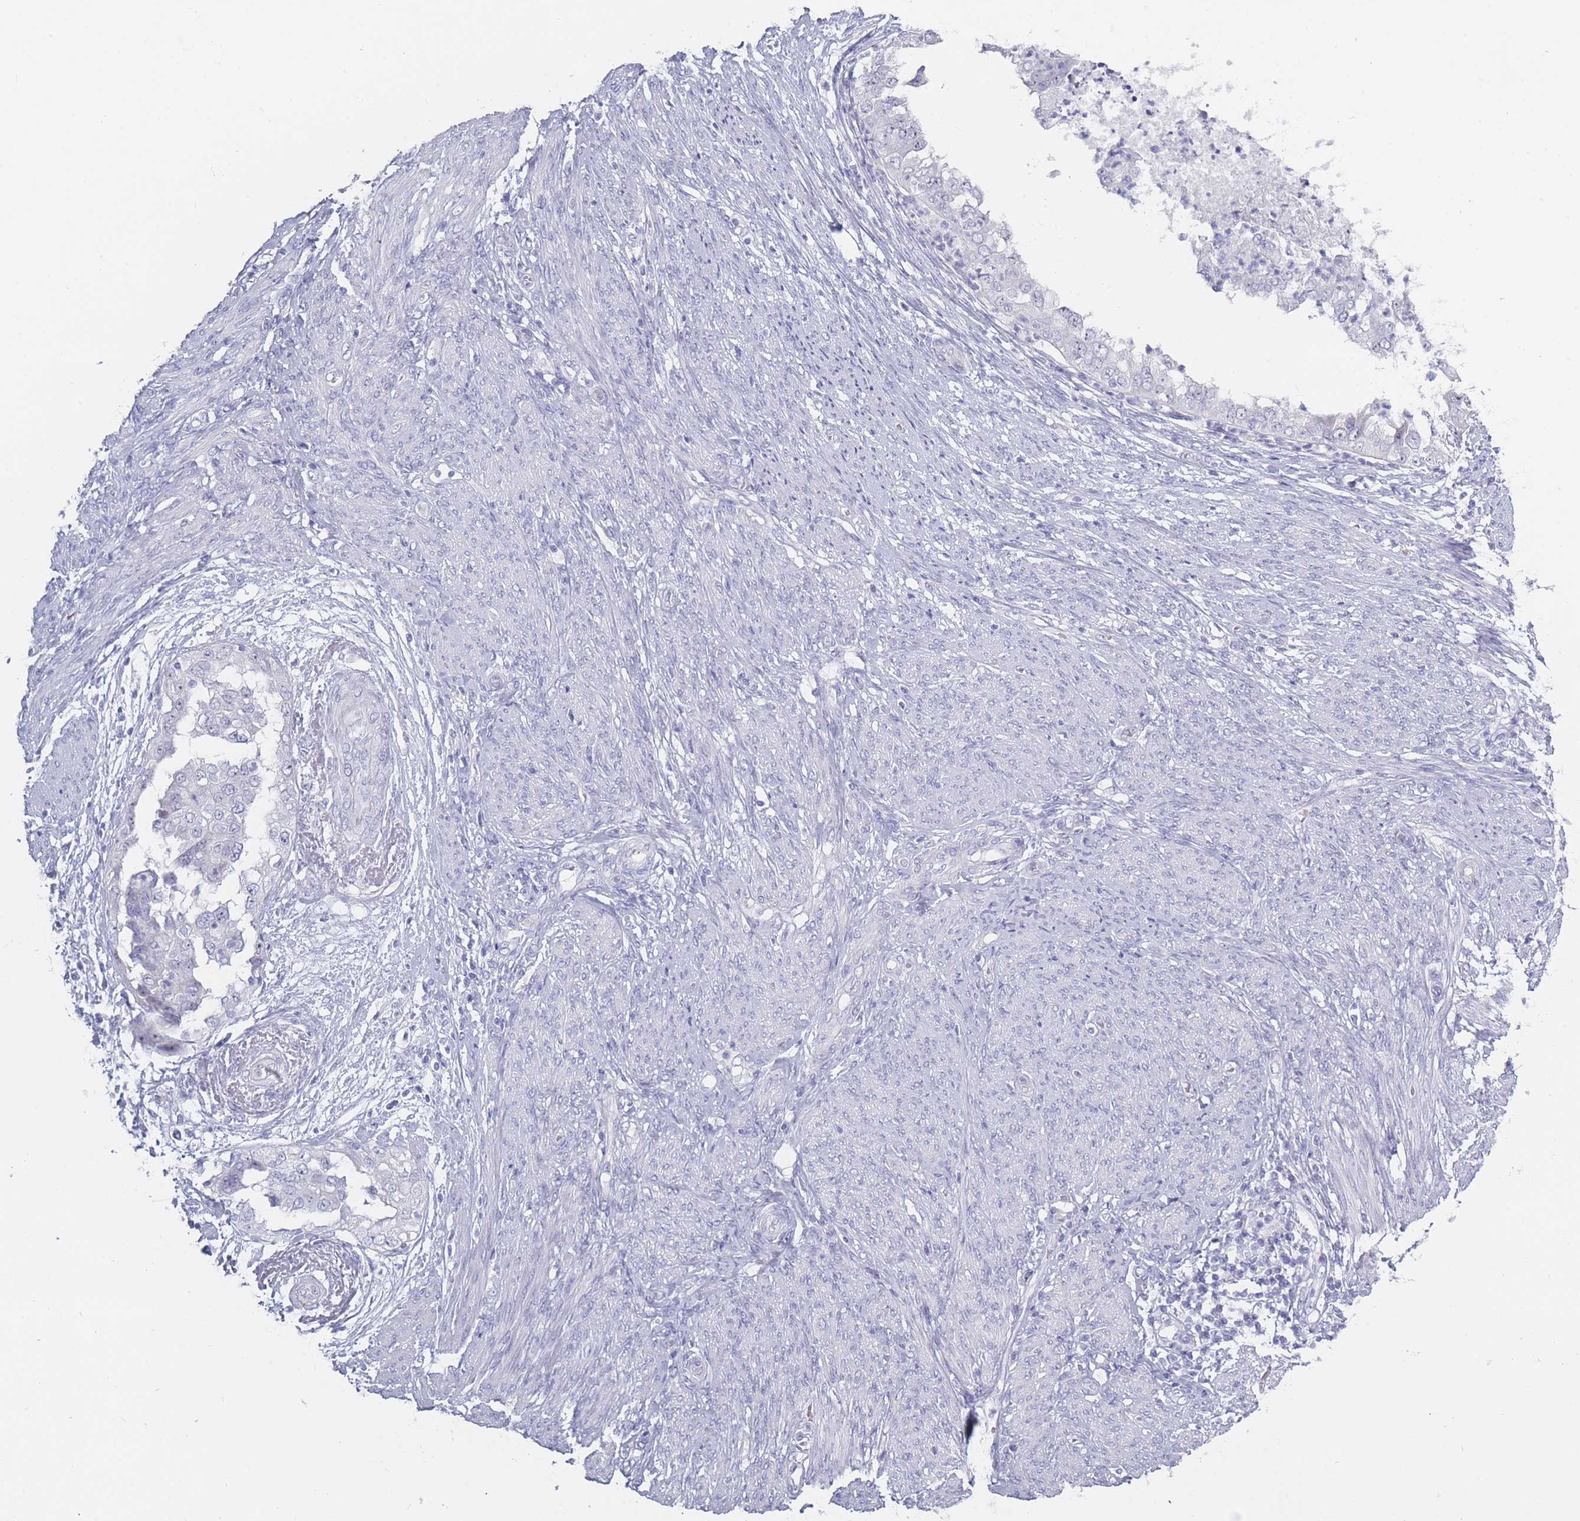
{"staining": {"intensity": "negative", "quantity": "none", "location": "none"}, "tissue": "endometrial cancer", "cell_type": "Tumor cells", "image_type": "cancer", "snomed": [{"axis": "morphology", "description": "Adenocarcinoma, NOS"}, {"axis": "topography", "description": "Endometrium"}], "caption": "Immunohistochemical staining of human endometrial cancer demonstrates no significant expression in tumor cells.", "gene": "ROS1", "patient": {"sex": "female", "age": 85}}